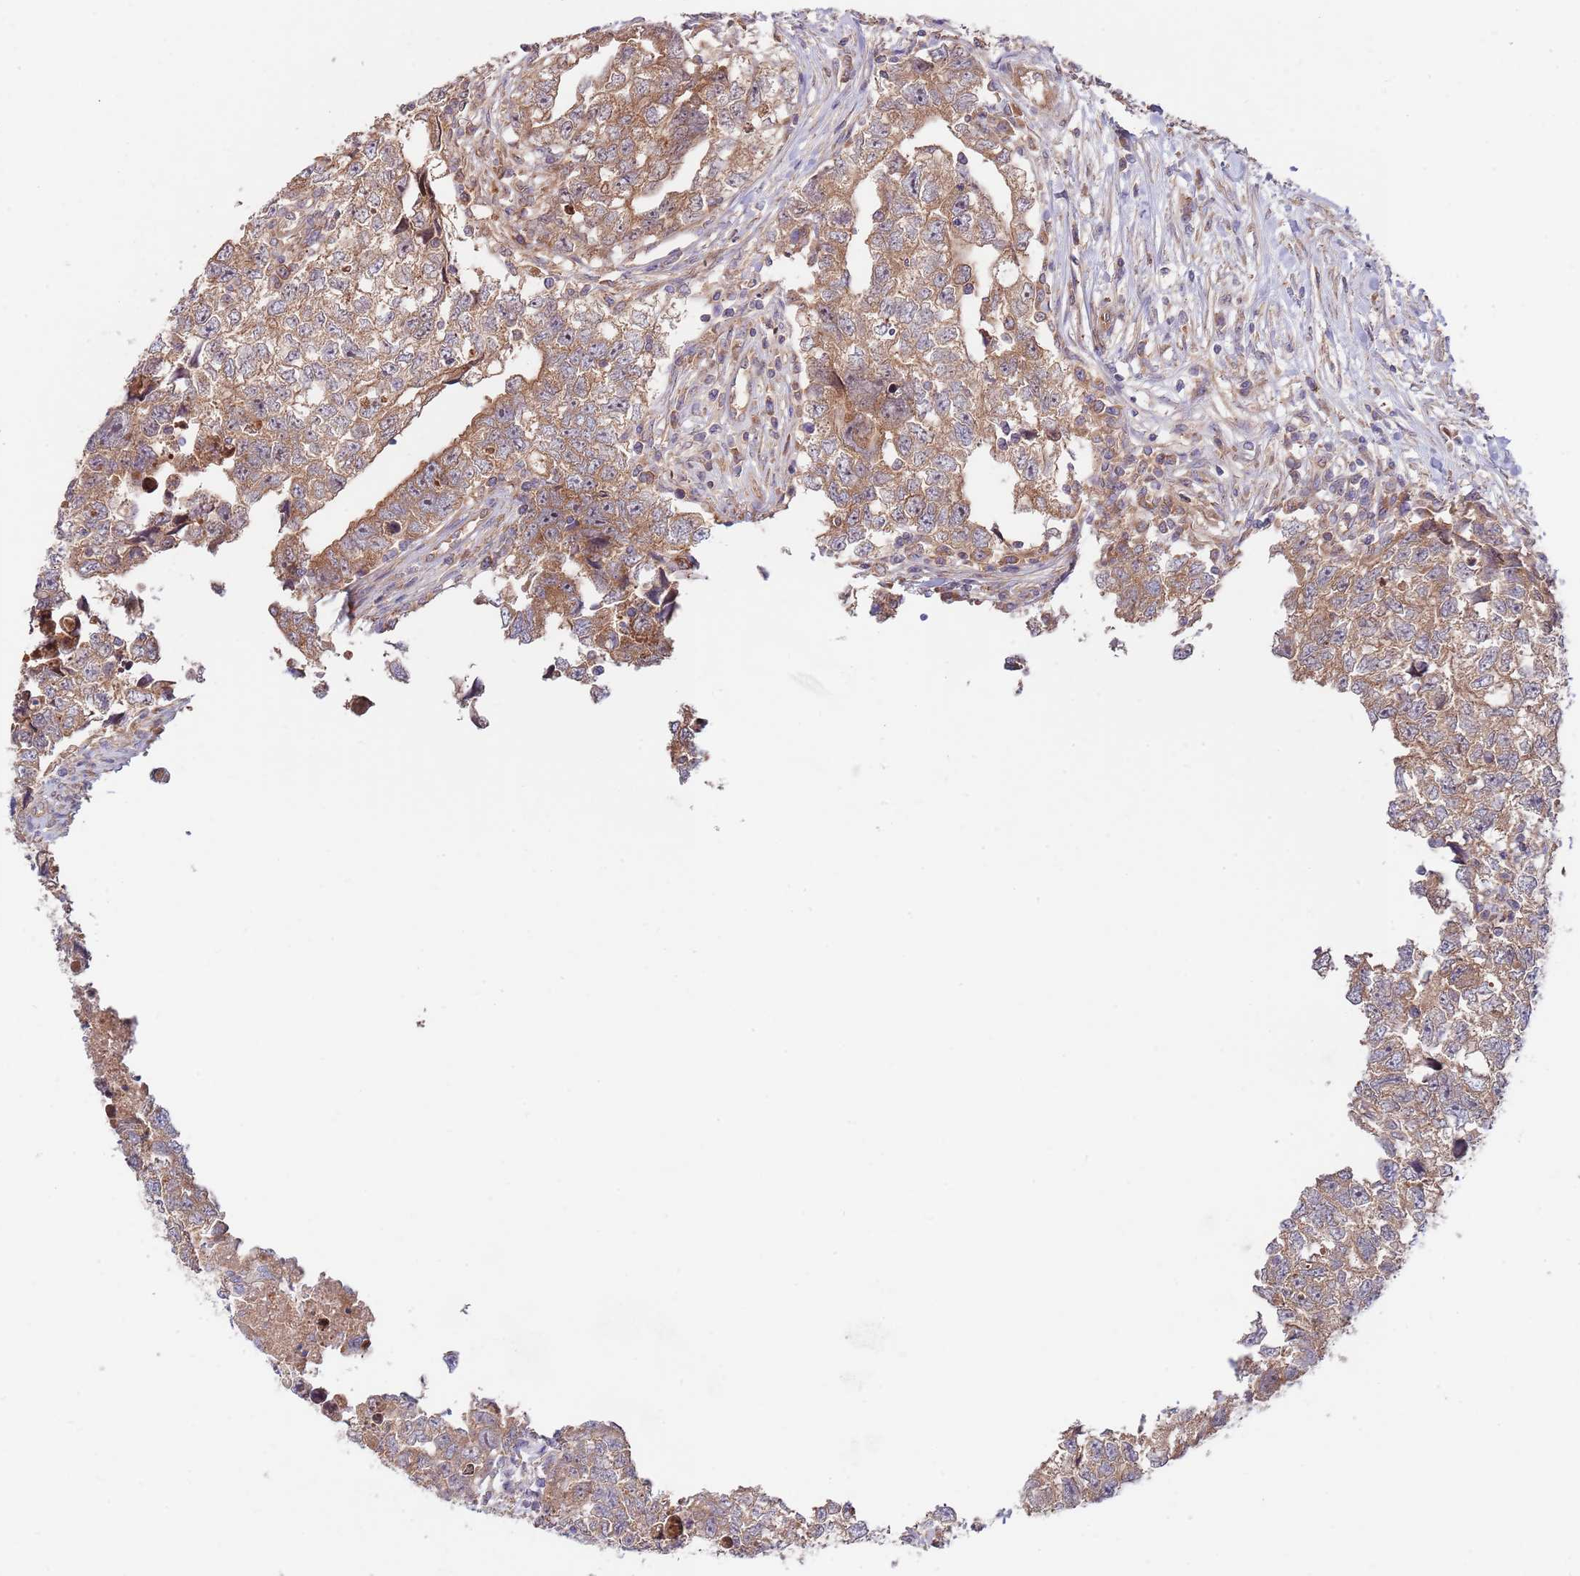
{"staining": {"intensity": "moderate", "quantity": ">75%", "location": "cytoplasmic/membranous"}, "tissue": "testis cancer", "cell_type": "Tumor cells", "image_type": "cancer", "snomed": [{"axis": "morphology", "description": "Carcinoma, Embryonal, NOS"}, {"axis": "topography", "description": "Testis"}], "caption": "Immunohistochemistry (IHC) (DAB) staining of embryonal carcinoma (testis) shows moderate cytoplasmic/membranous protein expression in approximately >75% of tumor cells. Using DAB (3,3'-diaminobenzidine) (brown) and hematoxylin (blue) stains, captured at high magnification using brightfield microscopy.", "gene": "EIF3F", "patient": {"sex": "male", "age": 22}}